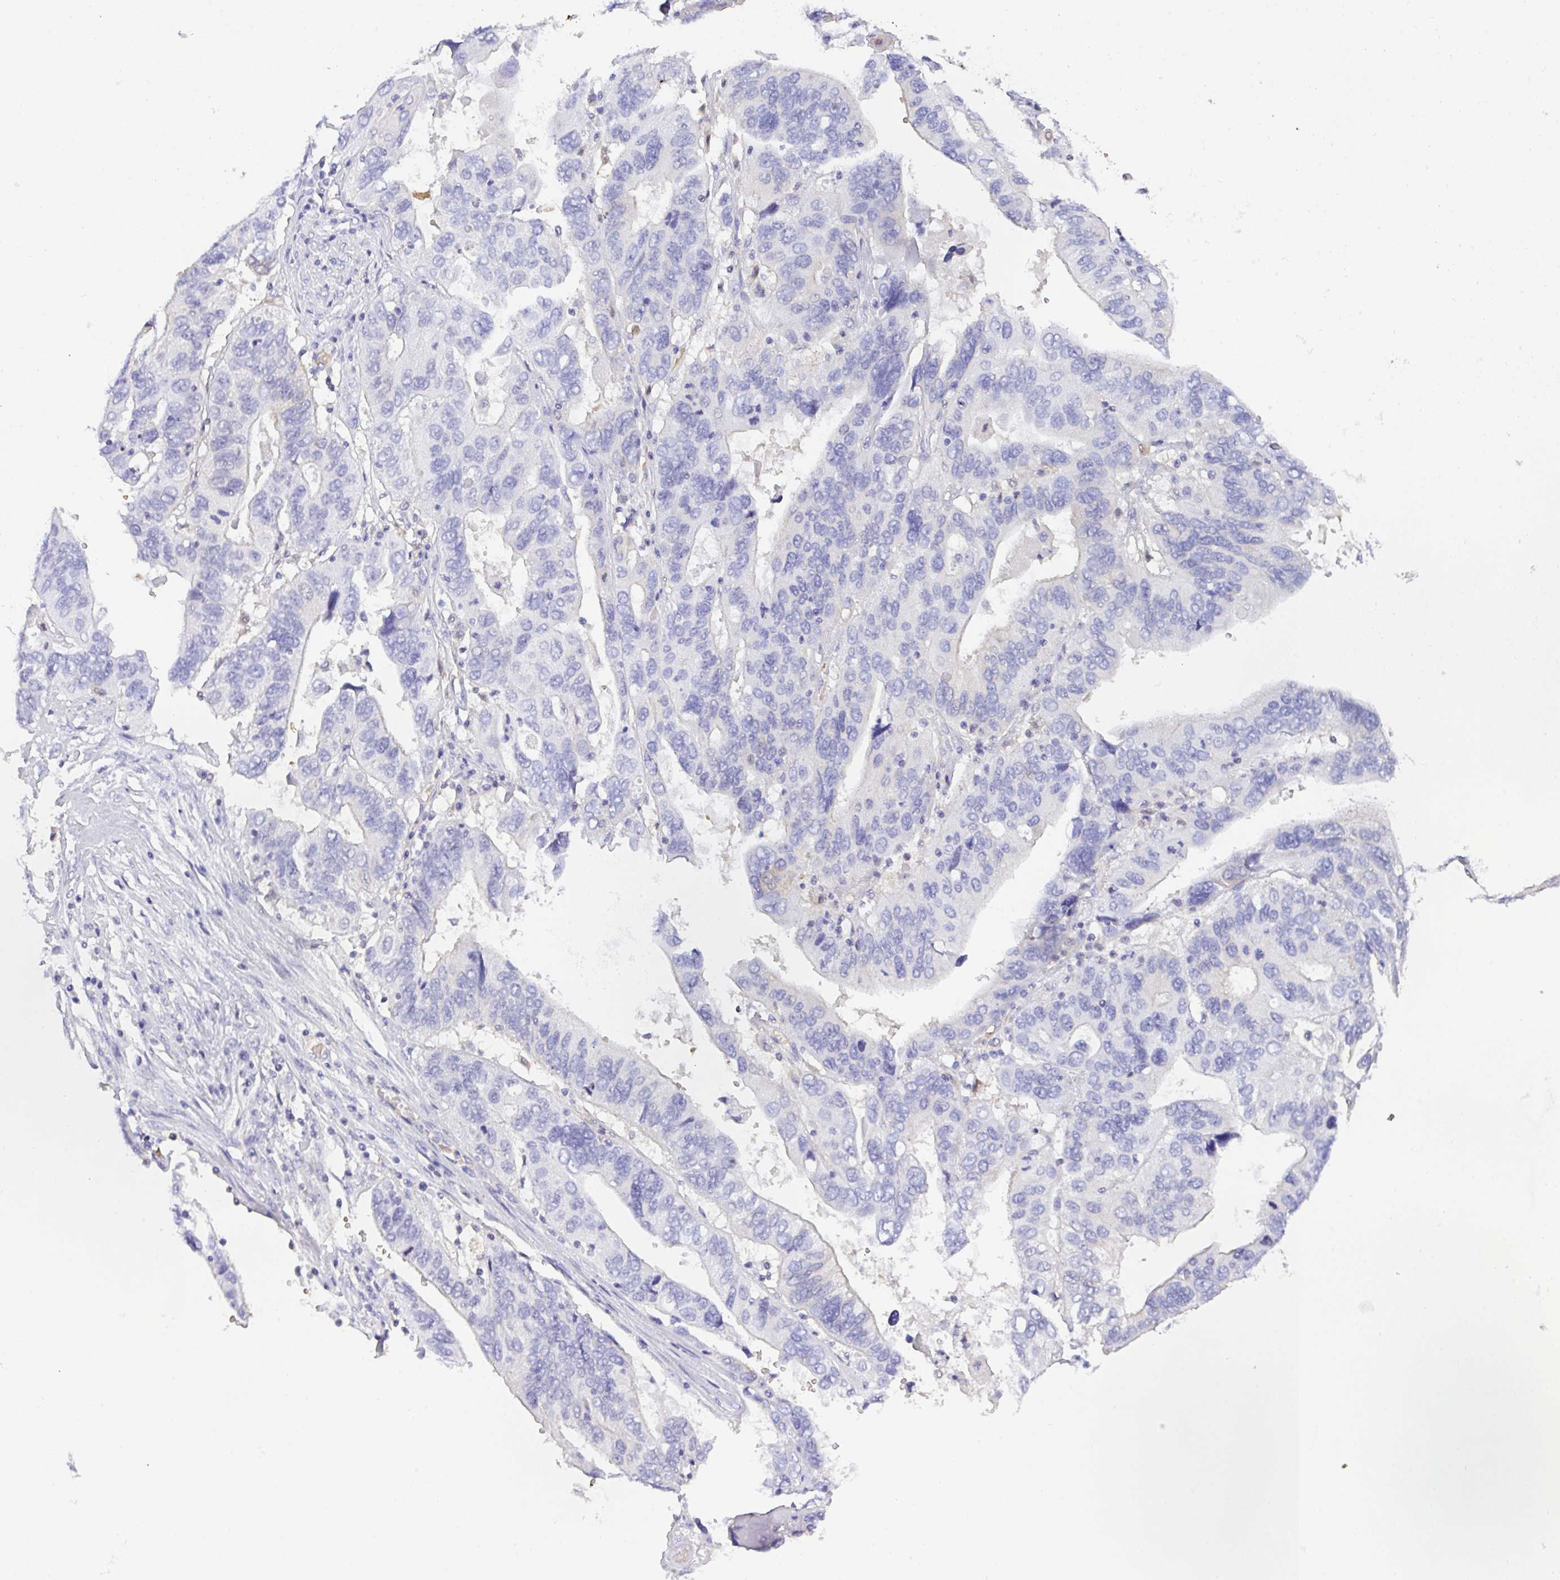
{"staining": {"intensity": "negative", "quantity": "none", "location": "none"}, "tissue": "ovarian cancer", "cell_type": "Tumor cells", "image_type": "cancer", "snomed": [{"axis": "morphology", "description": "Cystadenocarcinoma, serous, NOS"}, {"axis": "topography", "description": "Ovary"}], "caption": "This is an IHC photomicrograph of human serous cystadenocarcinoma (ovarian). There is no staining in tumor cells.", "gene": "TNFAIP8", "patient": {"sex": "female", "age": 79}}